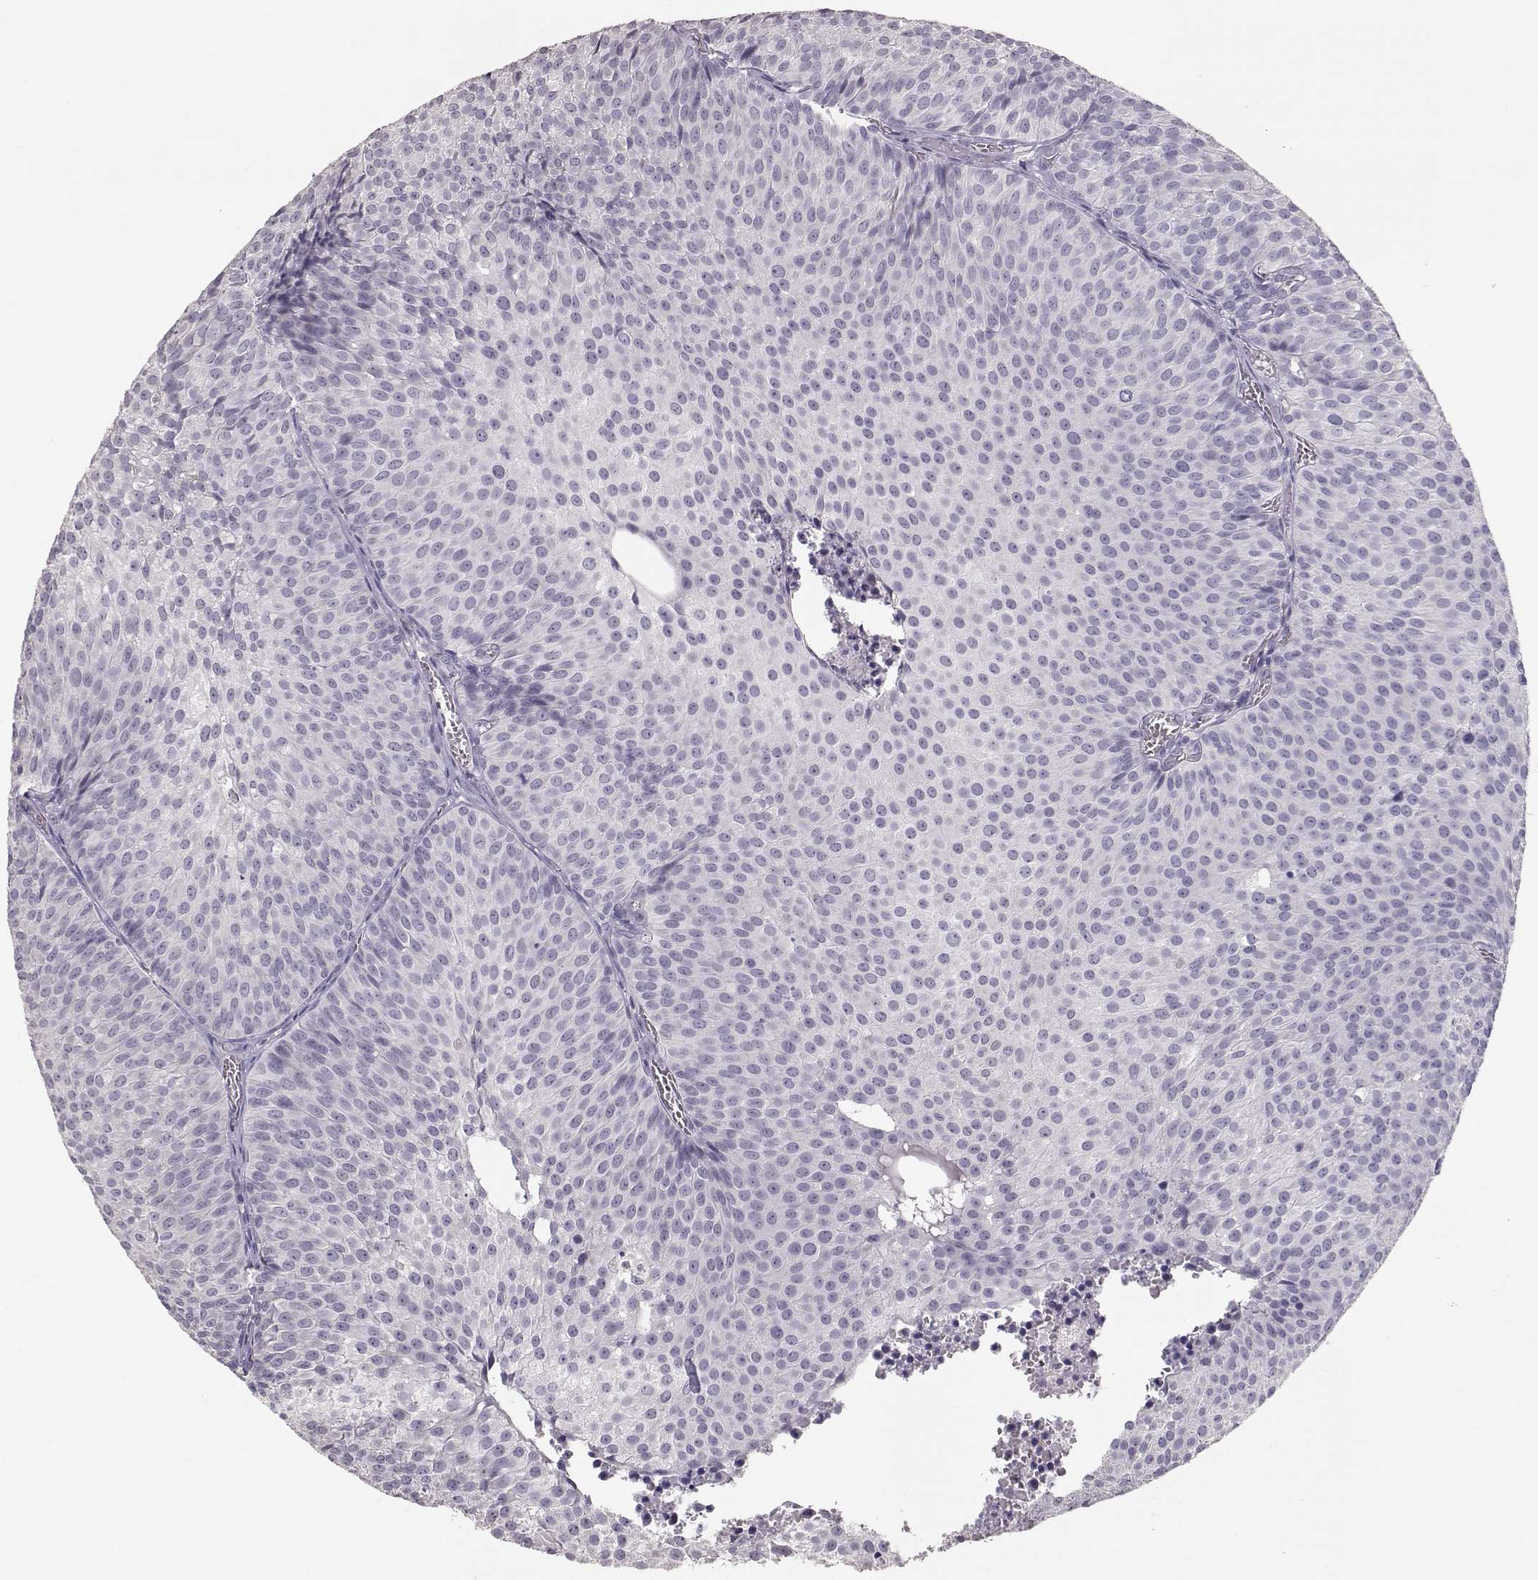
{"staining": {"intensity": "negative", "quantity": "none", "location": "none"}, "tissue": "urothelial cancer", "cell_type": "Tumor cells", "image_type": "cancer", "snomed": [{"axis": "morphology", "description": "Urothelial carcinoma, Low grade"}, {"axis": "topography", "description": "Urinary bladder"}], "caption": "This is an immunohistochemistry photomicrograph of human urothelial cancer. There is no staining in tumor cells.", "gene": "POU1F1", "patient": {"sex": "male", "age": 63}}